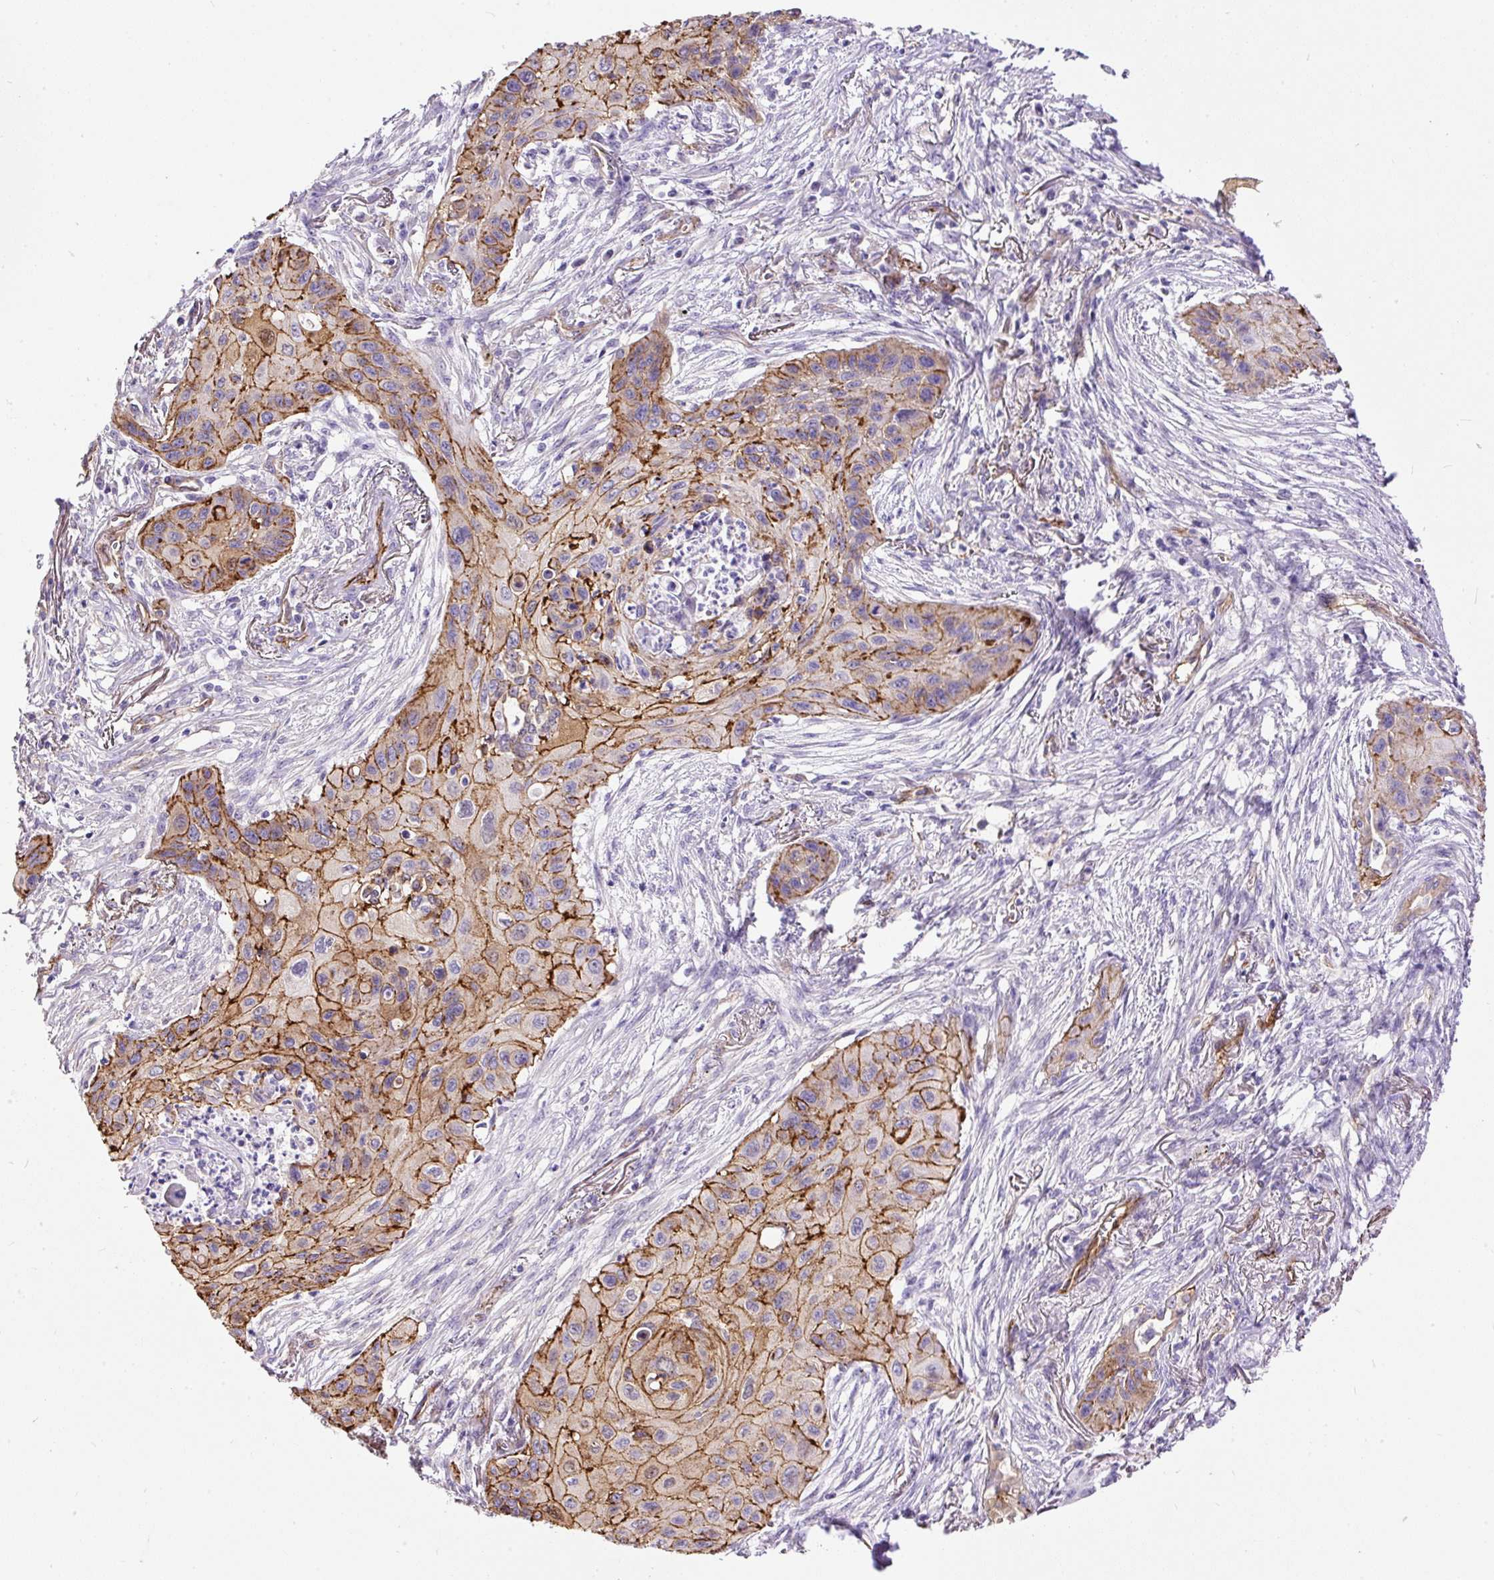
{"staining": {"intensity": "strong", "quantity": "25%-75%", "location": "cytoplasmic/membranous"}, "tissue": "lung cancer", "cell_type": "Tumor cells", "image_type": "cancer", "snomed": [{"axis": "morphology", "description": "Squamous cell carcinoma, NOS"}, {"axis": "topography", "description": "Lung"}], "caption": "Protein staining exhibits strong cytoplasmic/membranous expression in approximately 25%-75% of tumor cells in lung squamous cell carcinoma.", "gene": "MAGEB16", "patient": {"sex": "male", "age": 71}}